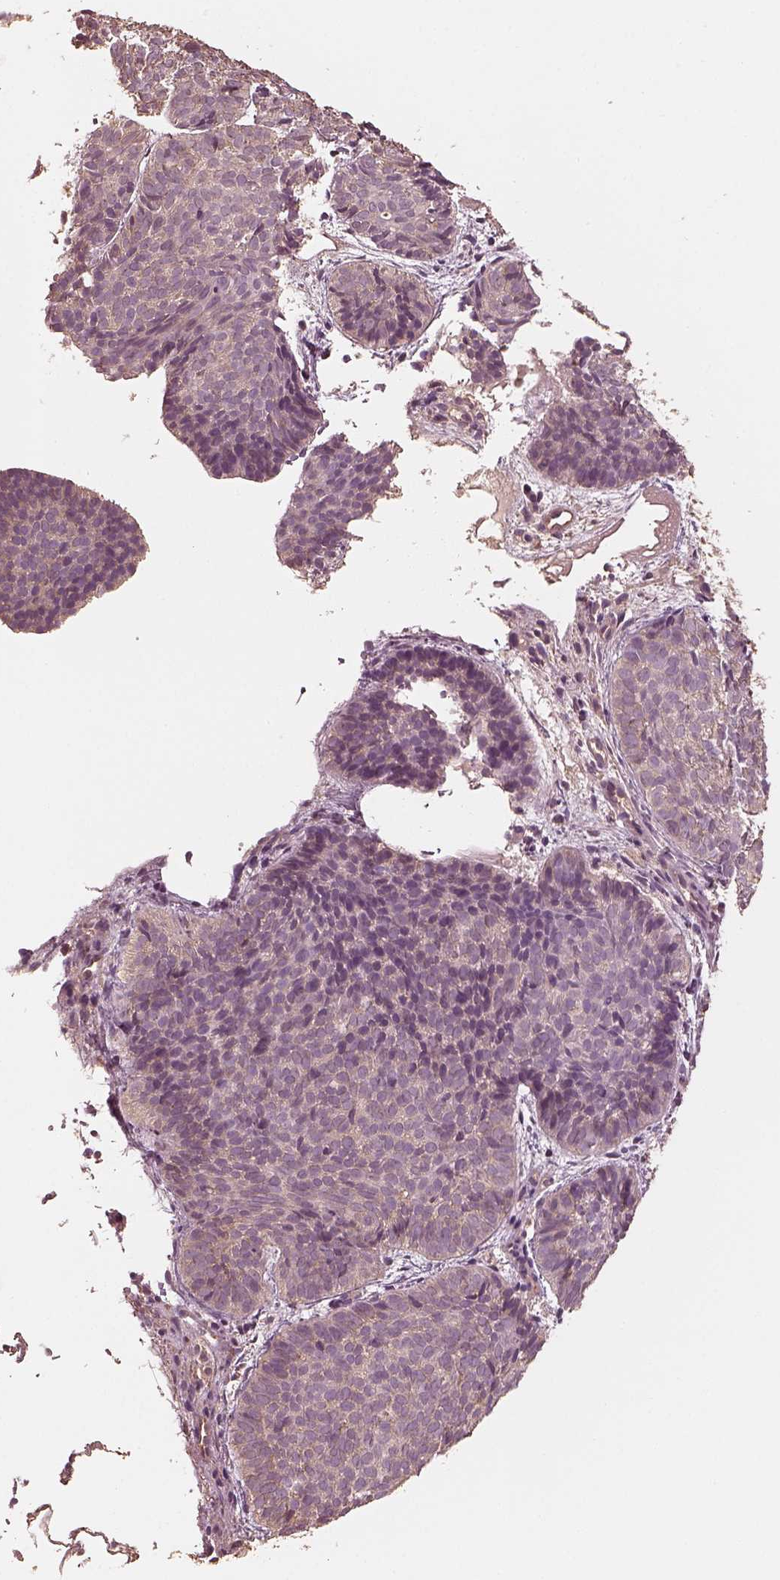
{"staining": {"intensity": "moderate", "quantity": "25%-75%", "location": "cytoplasmic/membranous"}, "tissue": "skin cancer", "cell_type": "Tumor cells", "image_type": "cancer", "snomed": [{"axis": "morphology", "description": "Basal cell carcinoma"}, {"axis": "topography", "description": "Skin"}], "caption": "Immunohistochemistry of skin cancer exhibits medium levels of moderate cytoplasmic/membranous expression in approximately 25%-75% of tumor cells.", "gene": "WDR7", "patient": {"sex": "male", "age": 57}}